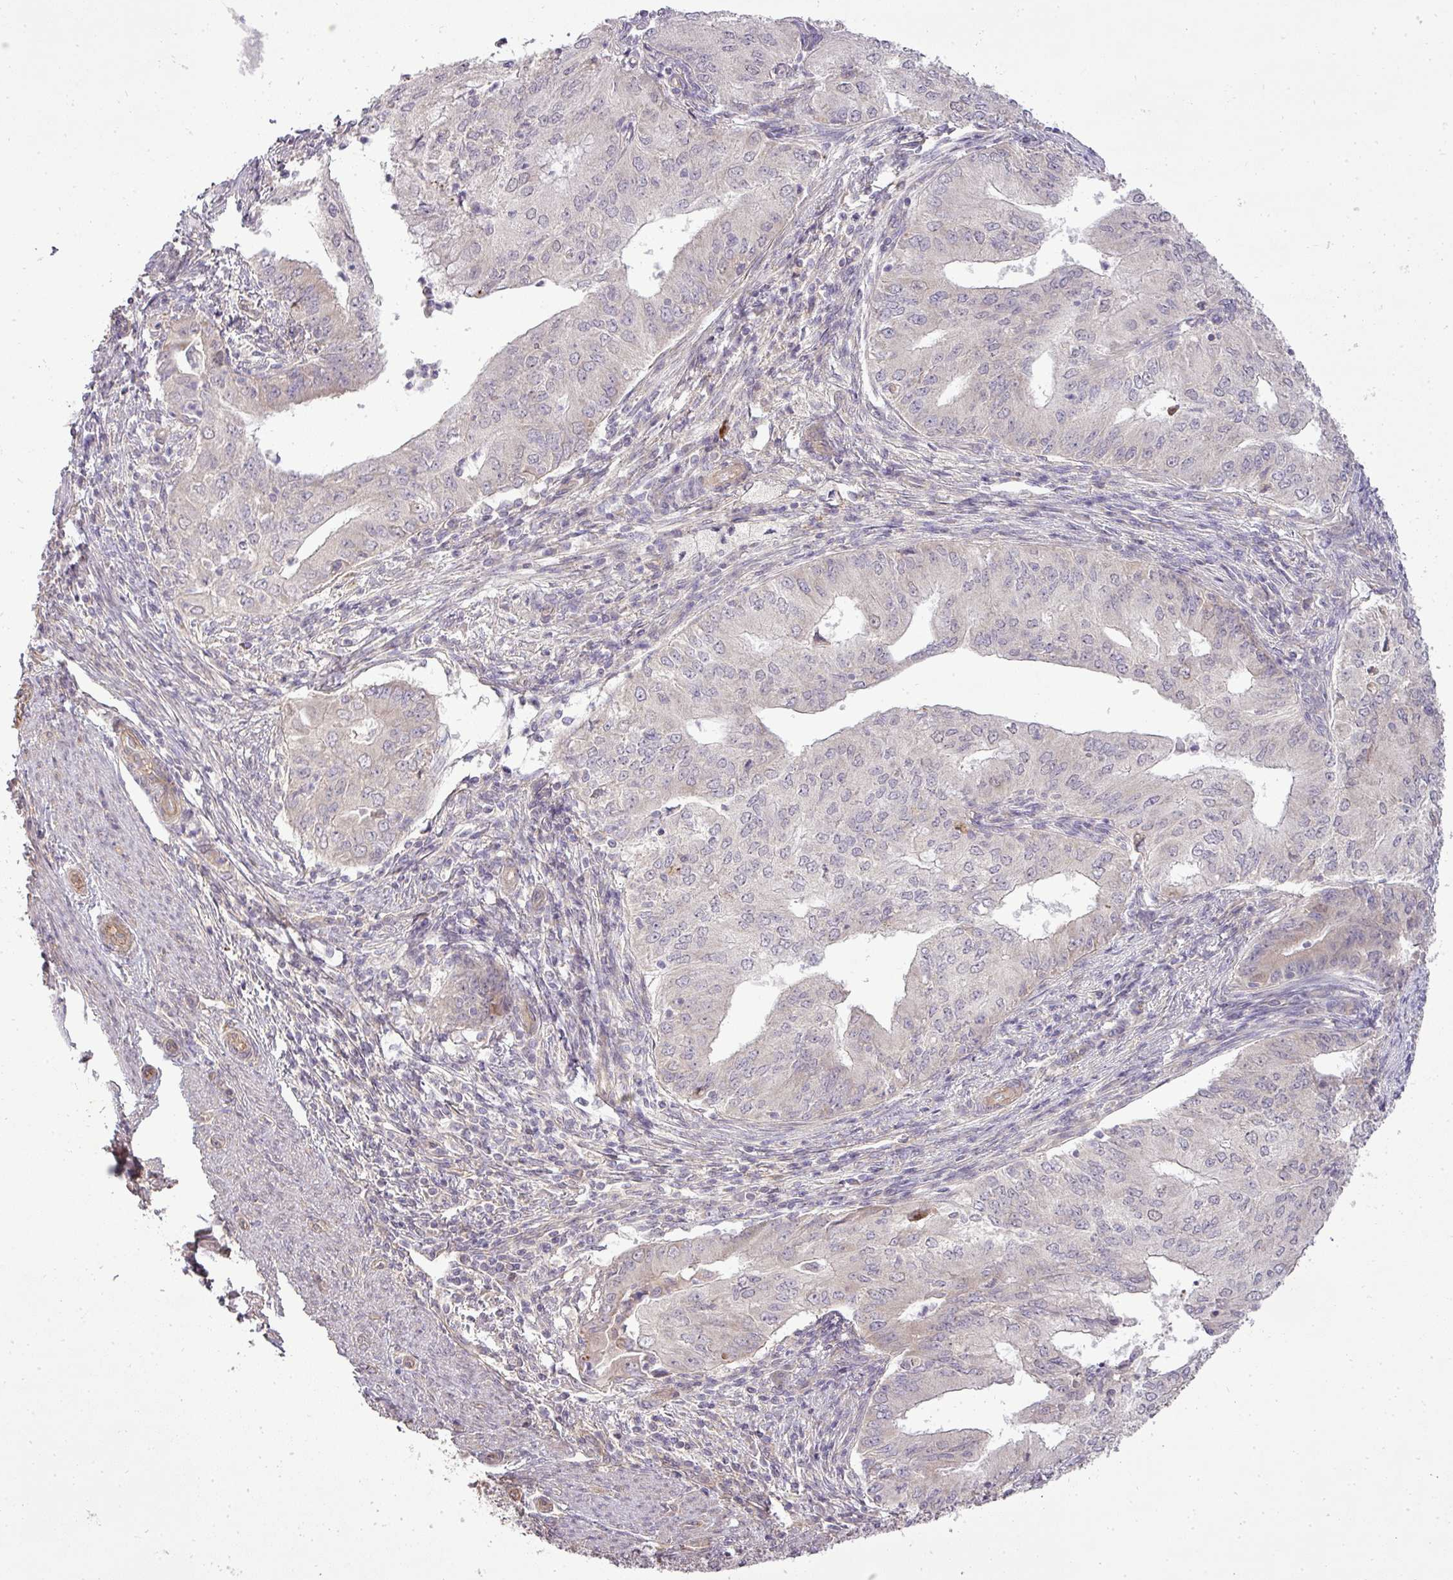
{"staining": {"intensity": "negative", "quantity": "none", "location": "none"}, "tissue": "endometrial cancer", "cell_type": "Tumor cells", "image_type": "cancer", "snomed": [{"axis": "morphology", "description": "Adenocarcinoma, NOS"}, {"axis": "topography", "description": "Endometrium"}], "caption": "High power microscopy image of an immunohistochemistry (IHC) photomicrograph of endometrial cancer (adenocarcinoma), revealing no significant staining in tumor cells.", "gene": "PDRG1", "patient": {"sex": "female", "age": 50}}